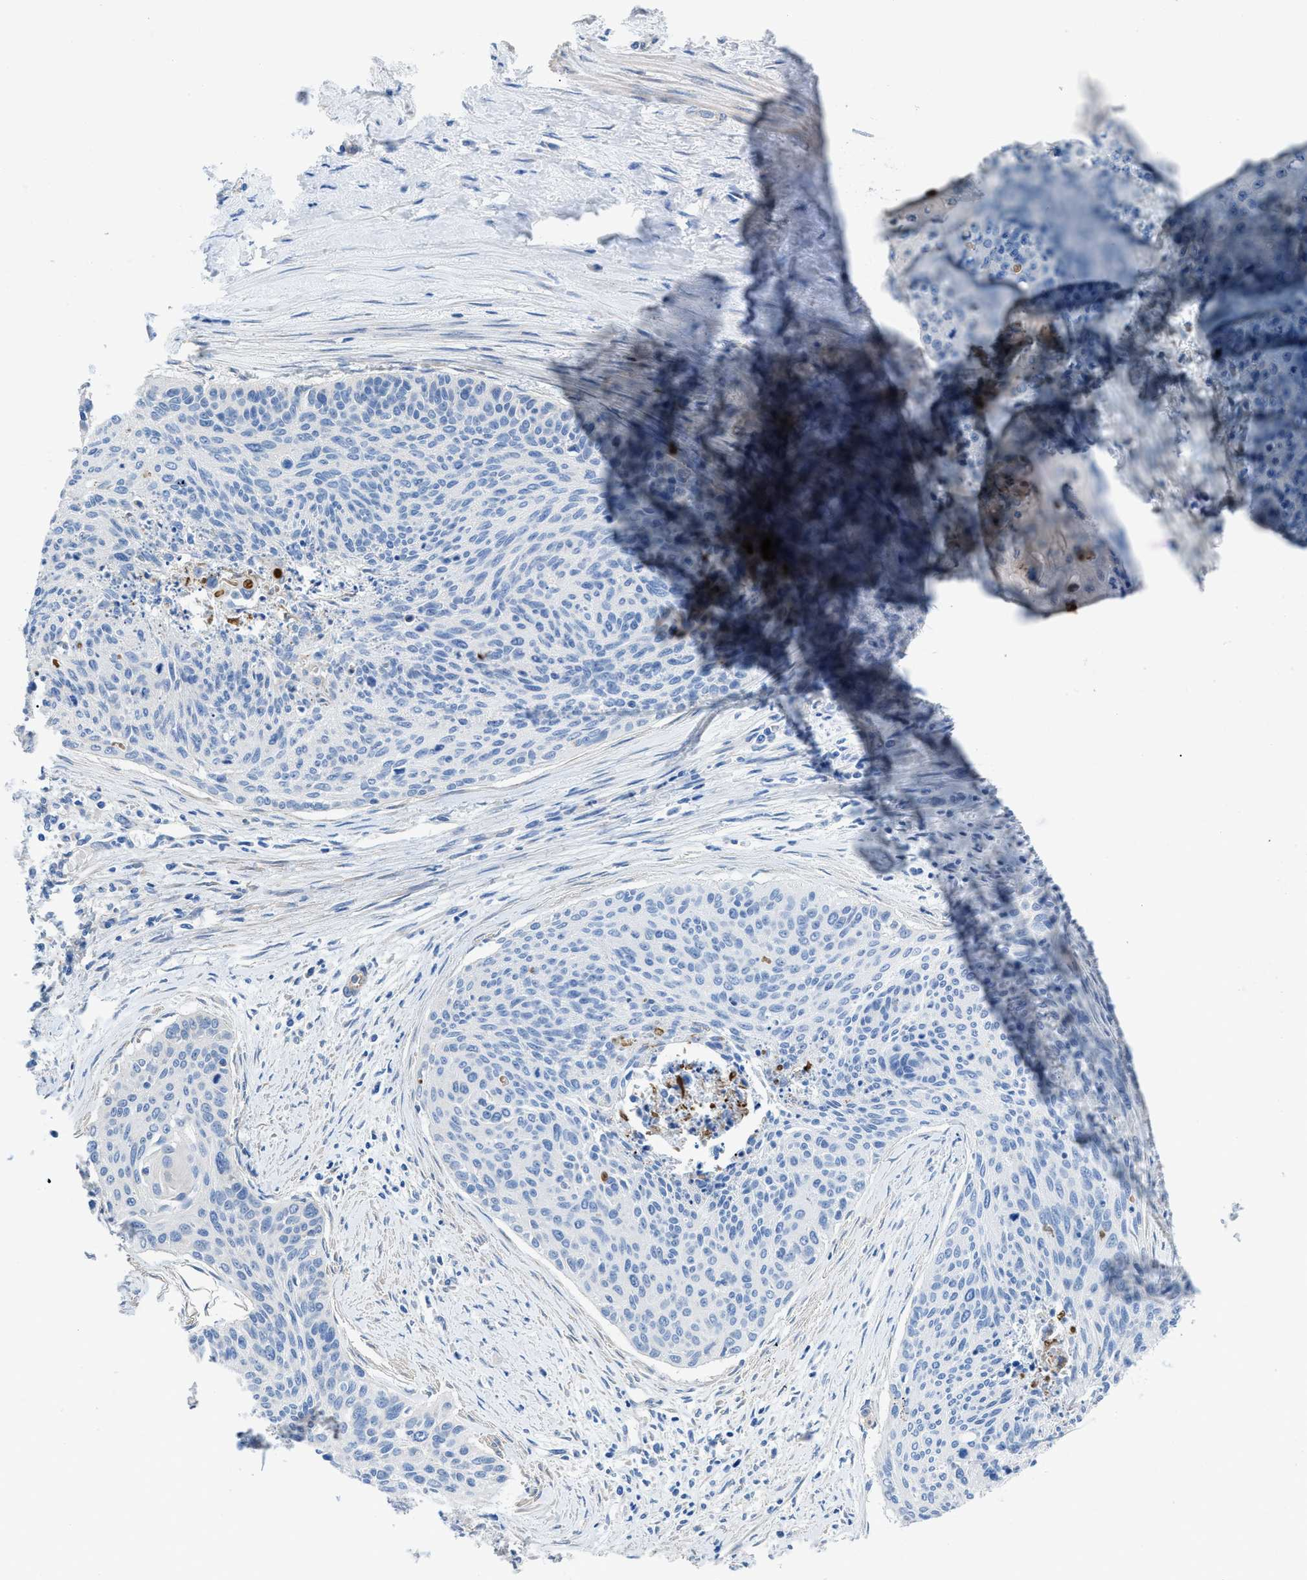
{"staining": {"intensity": "negative", "quantity": "none", "location": "none"}, "tissue": "cervical cancer", "cell_type": "Tumor cells", "image_type": "cancer", "snomed": [{"axis": "morphology", "description": "Squamous cell carcinoma, NOS"}, {"axis": "topography", "description": "Cervix"}], "caption": "The immunohistochemistry micrograph has no significant expression in tumor cells of cervical cancer (squamous cell carcinoma) tissue.", "gene": "ITPR1", "patient": {"sex": "female", "age": 55}}